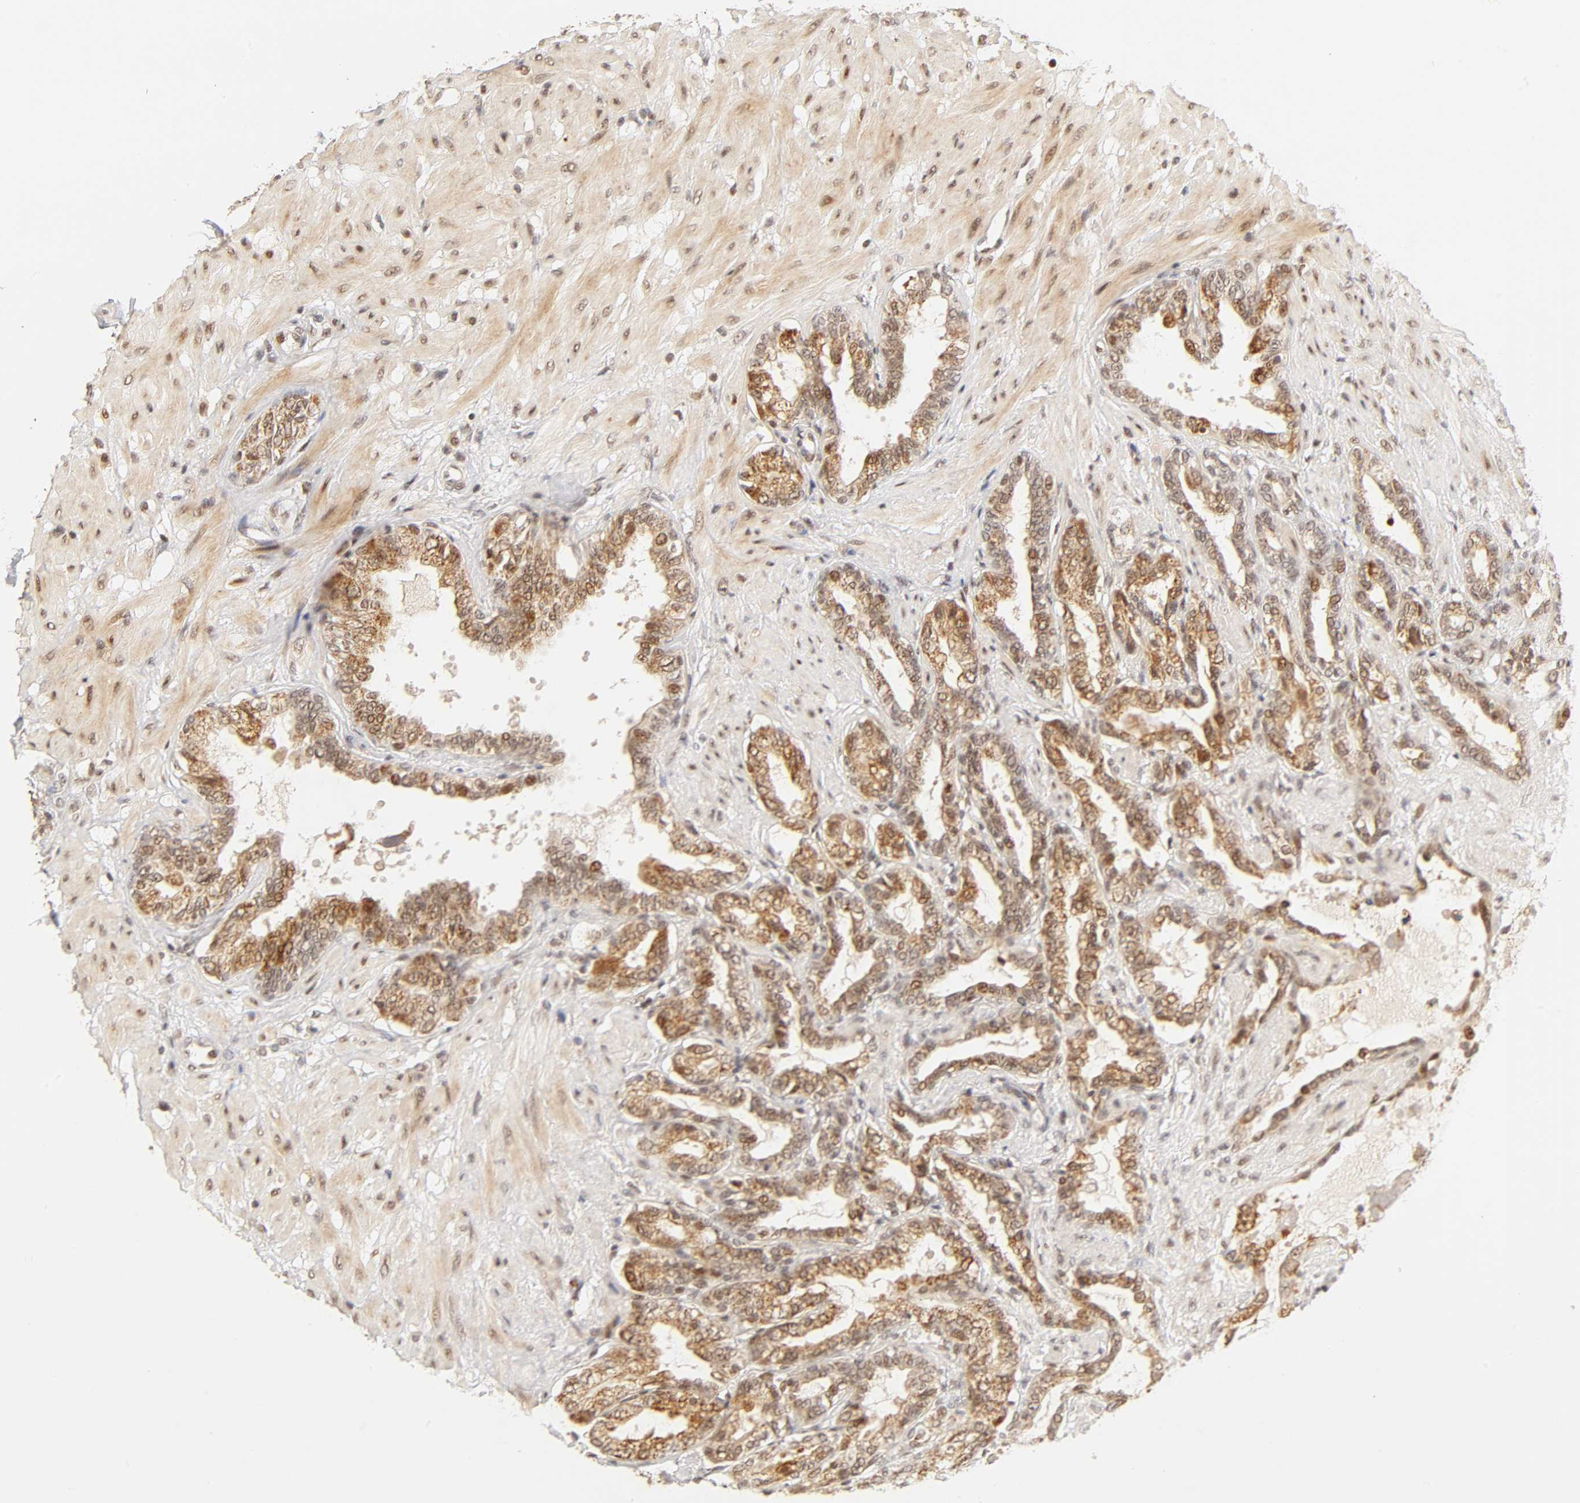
{"staining": {"intensity": "moderate", "quantity": ">75%", "location": "cytoplasmic/membranous,nuclear"}, "tissue": "seminal vesicle", "cell_type": "Glandular cells", "image_type": "normal", "snomed": [{"axis": "morphology", "description": "Normal tissue, NOS"}, {"axis": "topography", "description": "Seminal veicle"}], "caption": "High-magnification brightfield microscopy of normal seminal vesicle stained with DAB (3,3'-diaminobenzidine) (brown) and counterstained with hematoxylin (blue). glandular cells exhibit moderate cytoplasmic/membranous,nuclear expression is seen in about>75% of cells. (DAB IHC with brightfield microscopy, high magnification).", "gene": "TAF10", "patient": {"sex": "male", "age": 61}}